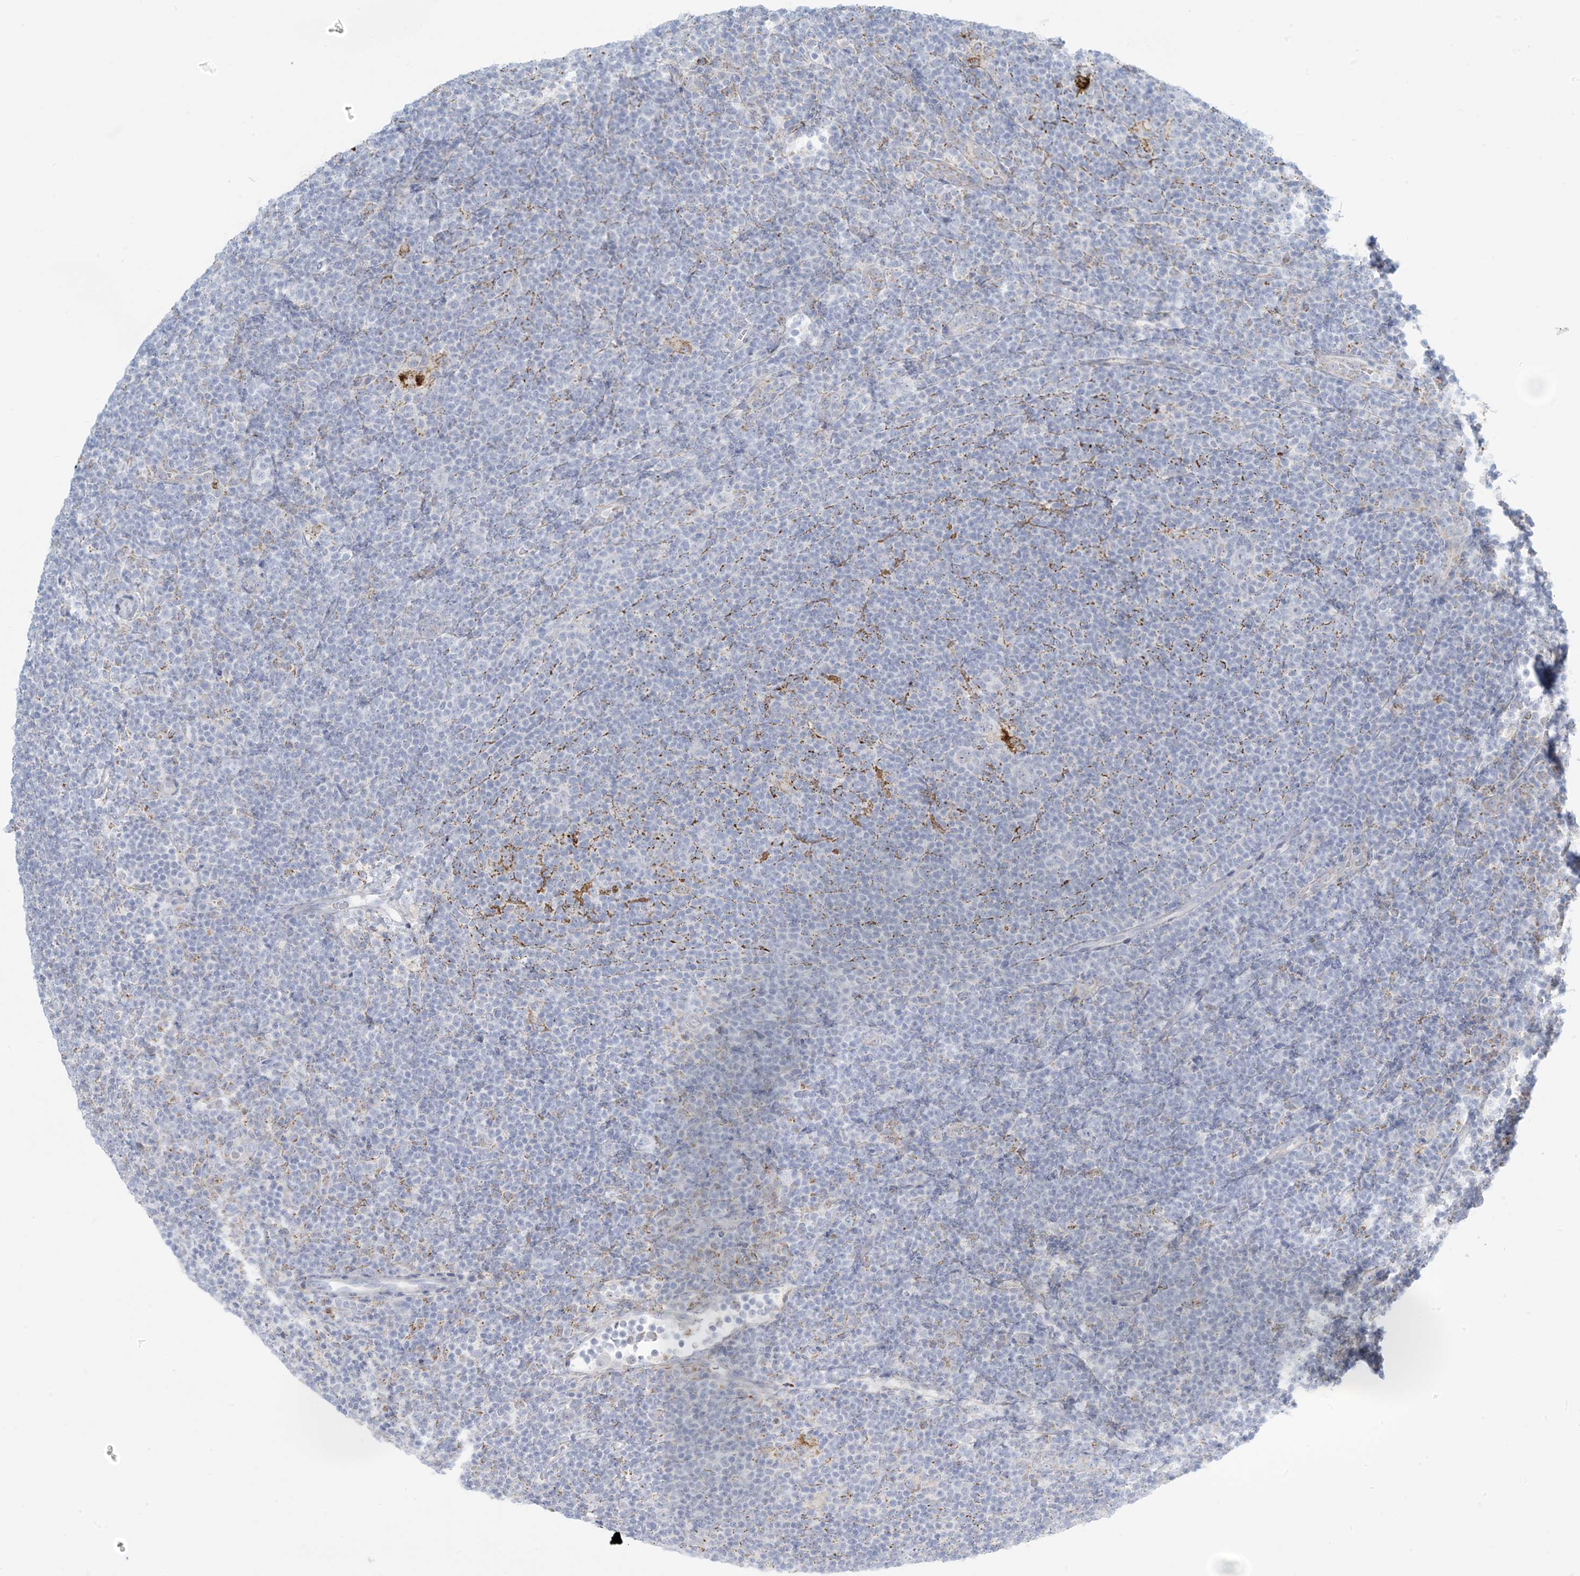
{"staining": {"intensity": "negative", "quantity": "none", "location": "none"}, "tissue": "lymphoma", "cell_type": "Tumor cells", "image_type": "cancer", "snomed": [{"axis": "morphology", "description": "Hodgkin's disease, NOS"}, {"axis": "topography", "description": "Lymph node"}], "caption": "Tumor cells show no significant protein expression in Hodgkin's disease. (DAB immunohistochemistry (IHC) with hematoxylin counter stain).", "gene": "ZDHHC4", "patient": {"sex": "female", "age": 57}}